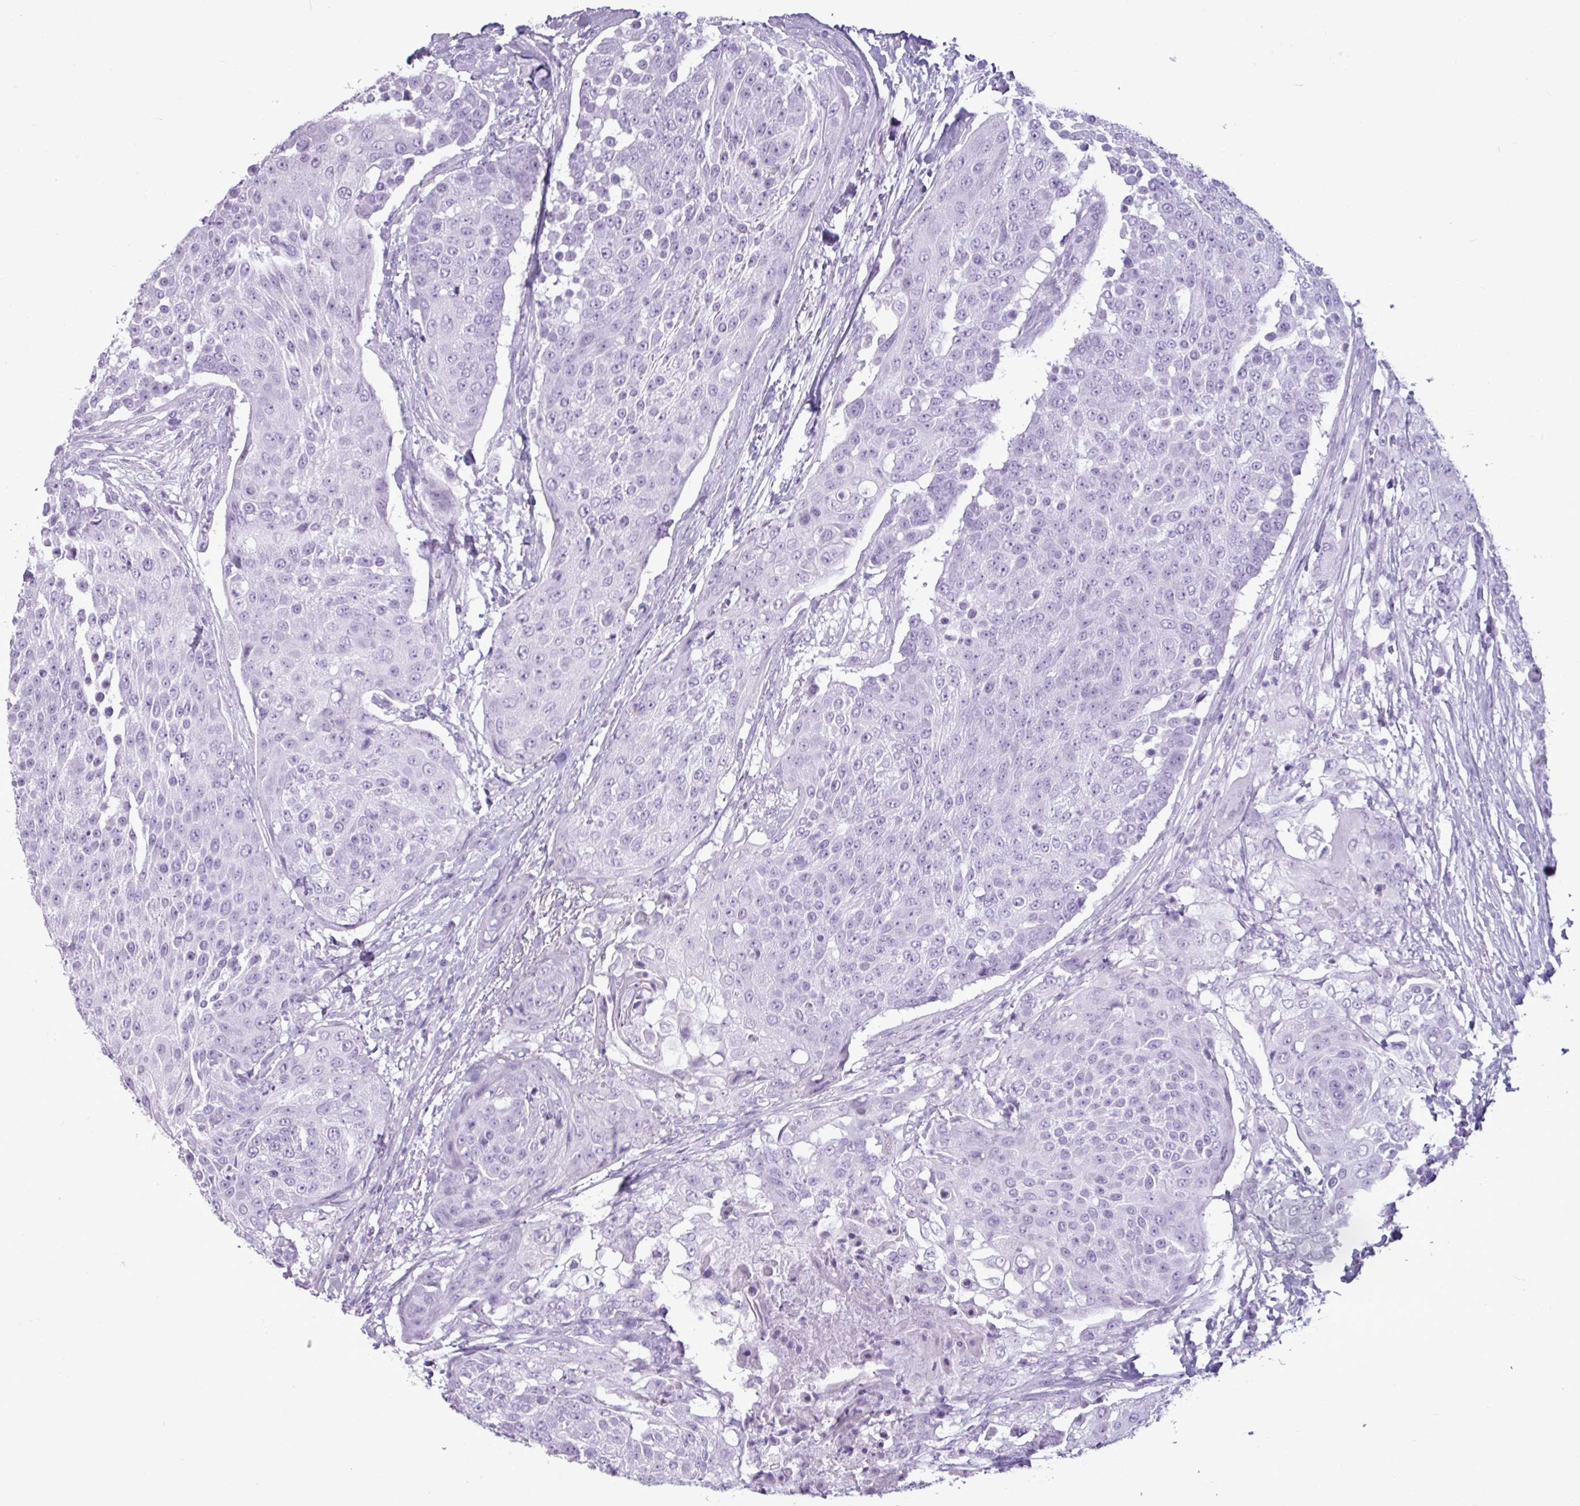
{"staining": {"intensity": "negative", "quantity": "none", "location": "none"}, "tissue": "urothelial cancer", "cell_type": "Tumor cells", "image_type": "cancer", "snomed": [{"axis": "morphology", "description": "Urothelial carcinoma, High grade"}, {"axis": "topography", "description": "Urinary bladder"}], "caption": "Tumor cells show no significant protein expression in urothelial cancer.", "gene": "AMY1B", "patient": {"sex": "female", "age": 63}}